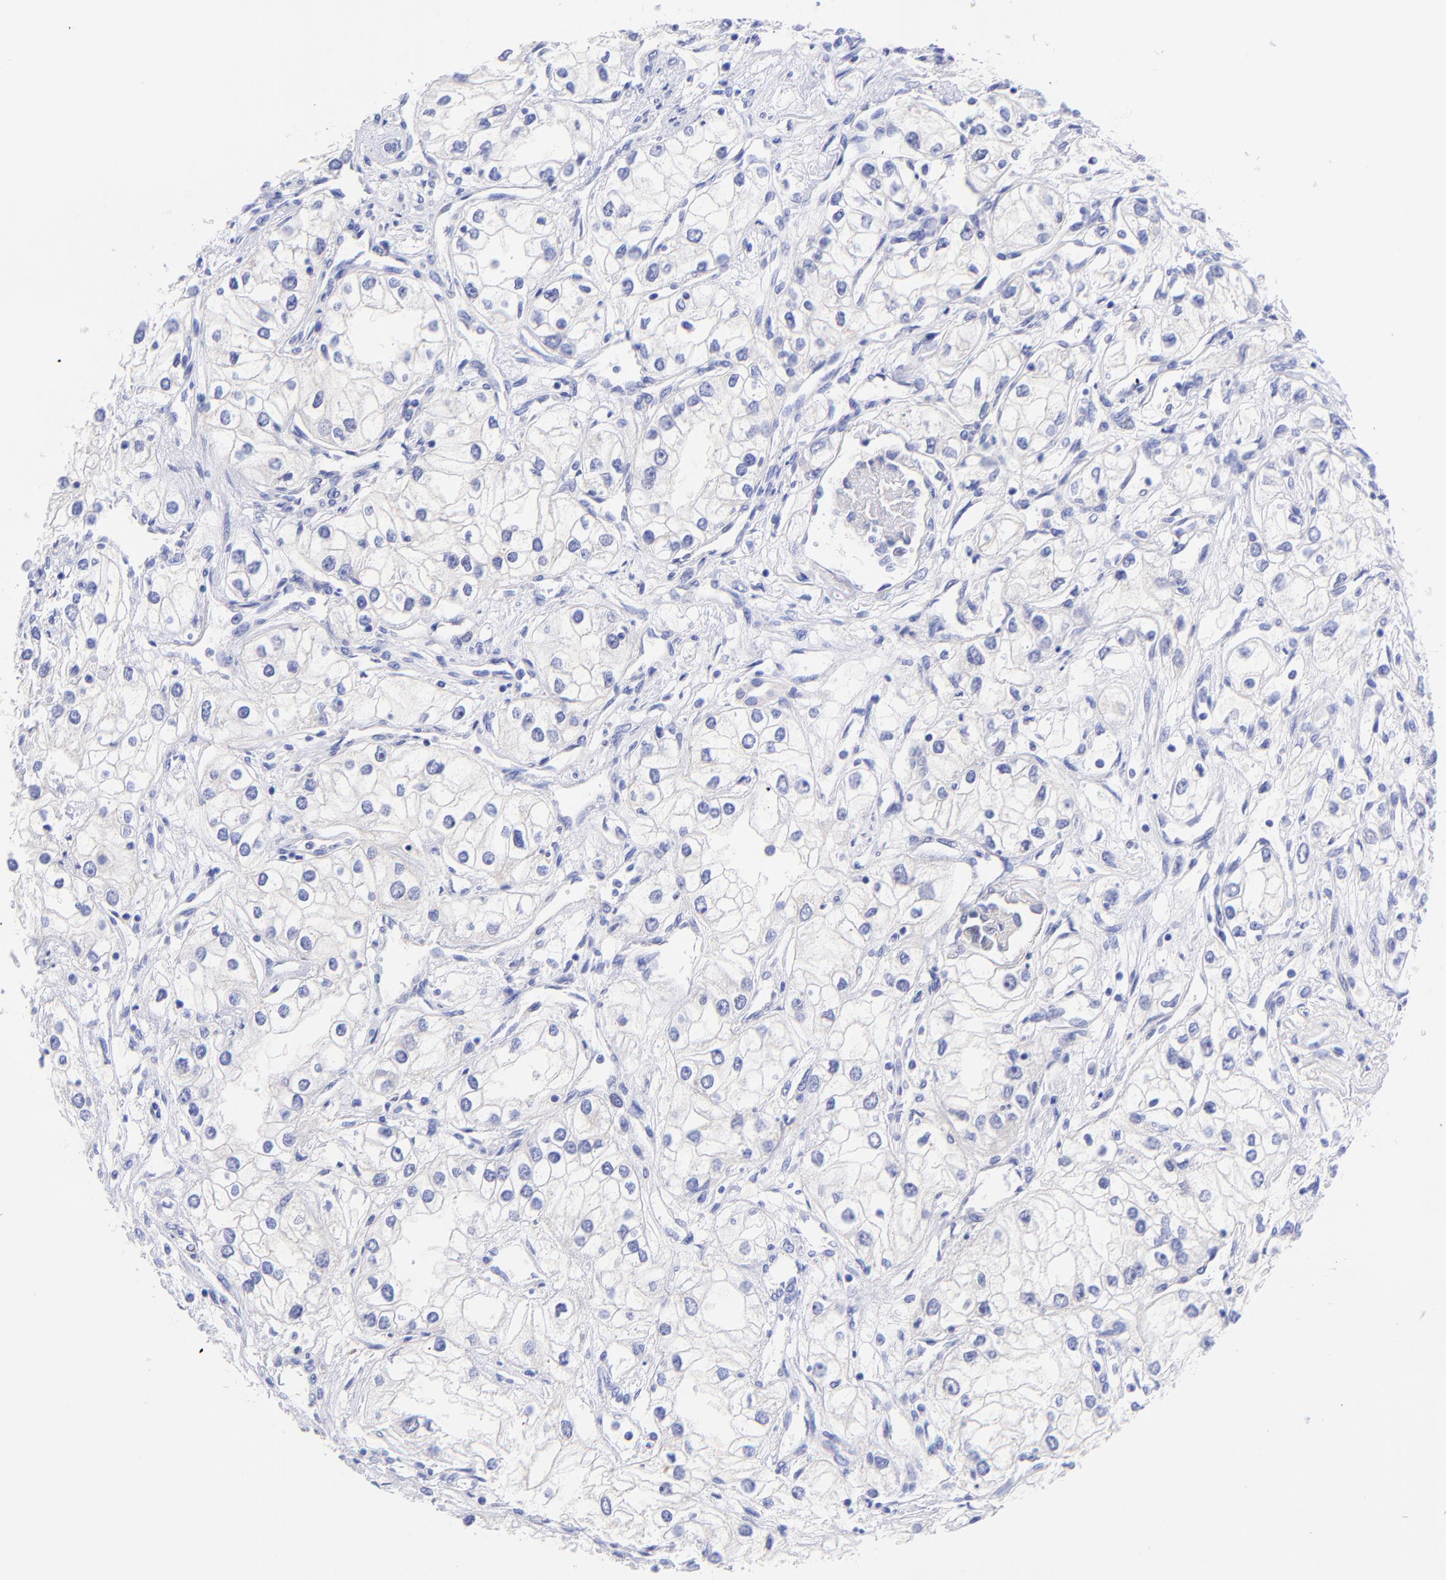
{"staining": {"intensity": "negative", "quantity": "none", "location": "none"}, "tissue": "renal cancer", "cell_type": "Tumor cells", "image_type": "cancer", "snomed": [{"axis": "morphology", "description": "Adenocarcinoma, NOS"}, {"axis": "topography", "description": "Kidney"}], "caption": "IHC of adenocarcinoma (renal) shows no expression in tumor cells. The staining was performed using DAB (3,3'-diaminobenzidine) to visualize the protein expression in brown, while the nuclei were stained in blue with hematoxylin (Magnification: 20x).", "gene": "GPHN", "patient": {"sex": "male", "age": 57}}